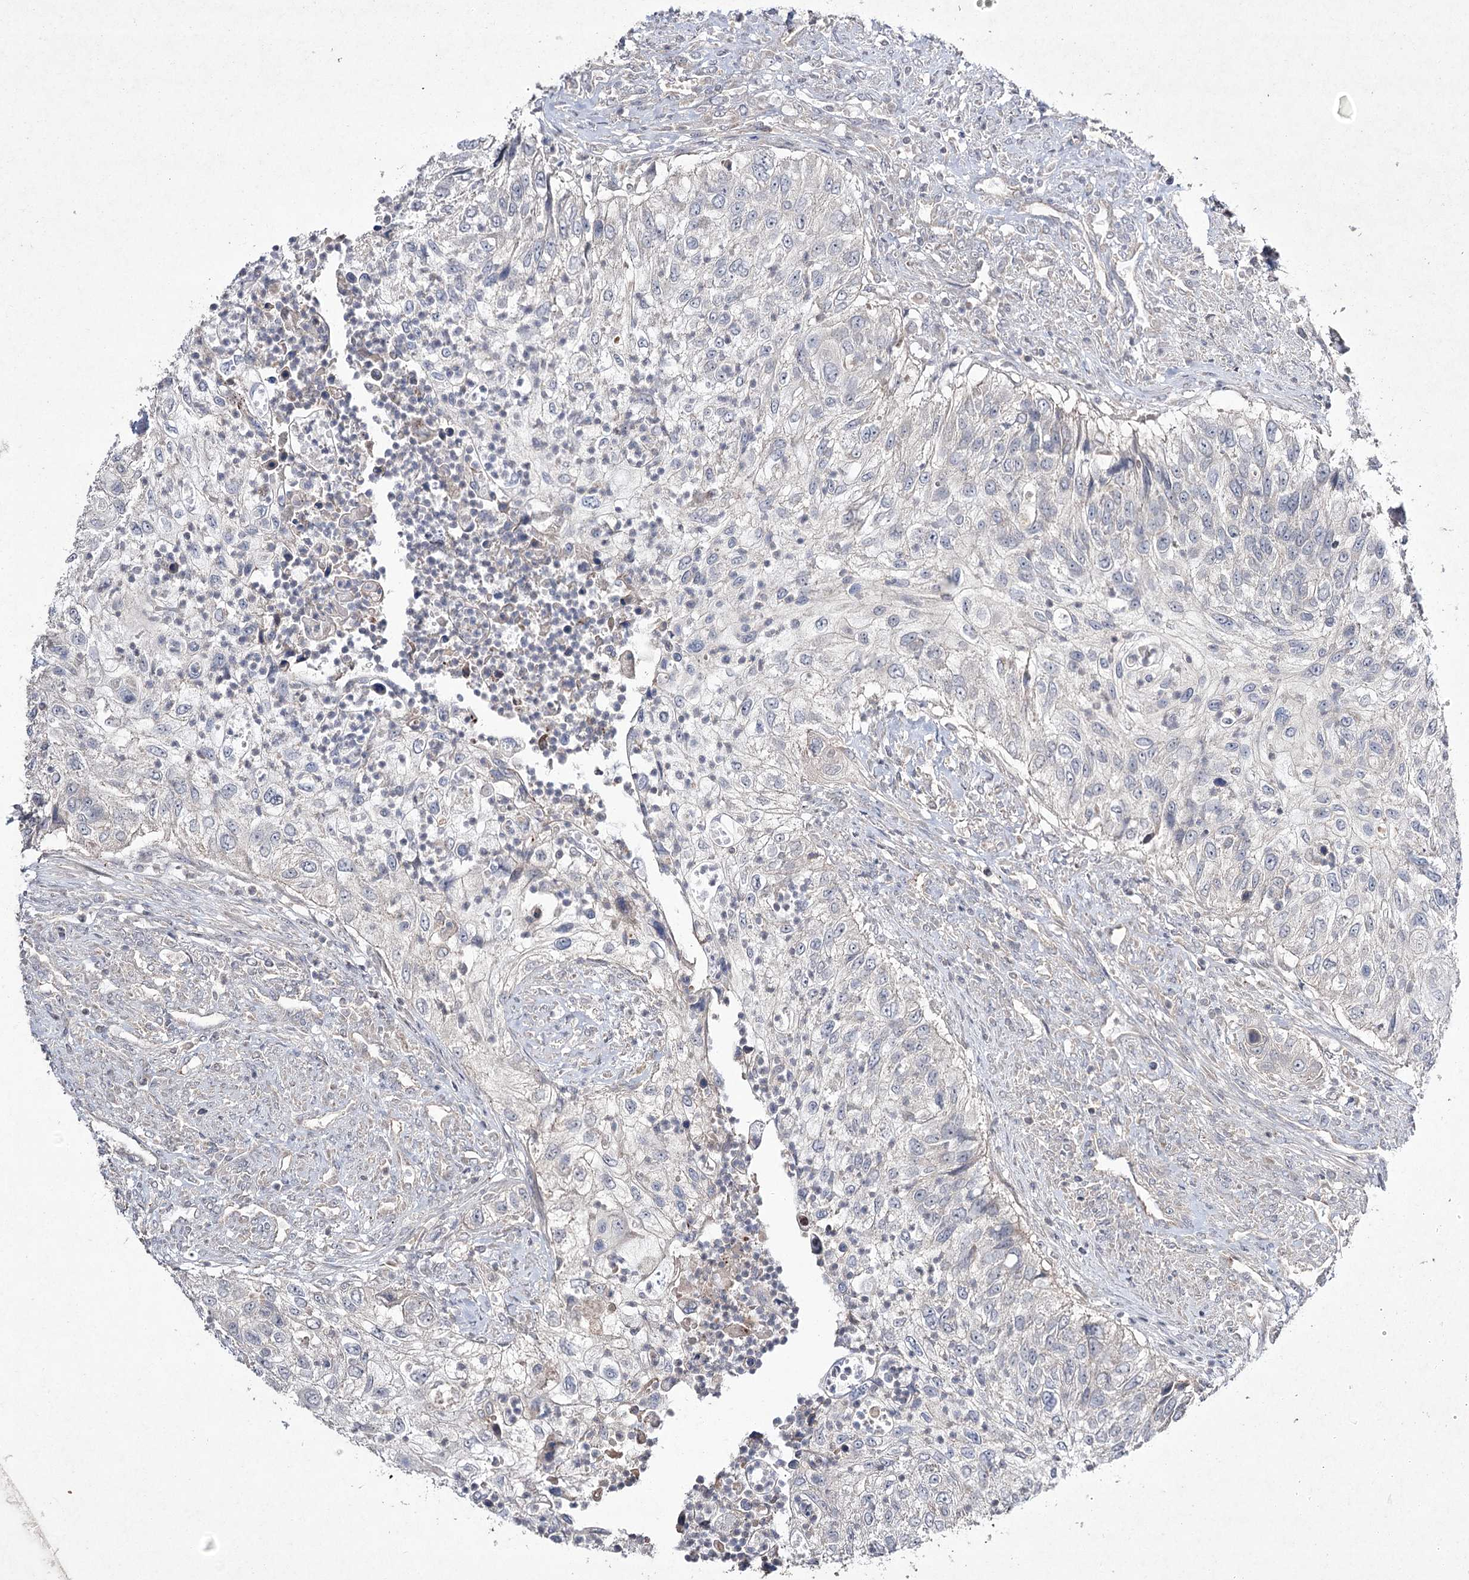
{"staining": {"intensity": "negative", "quantity": "none", "location": "none"}, "tissue": "urothelial cancer", "cell_type": "Tumor cells", "image_type": "cancer", "snomed": [{"axis": "morphology", "description": "Urothelial carcinoma, High grade"}, {"axis": "topography", "description": "Urinary bladder"}], "caption": "Tumor cells show no significant staining in urothelial cancer.", "gene": "FANCL", "patient": {"sex": "female", "age": 60}}